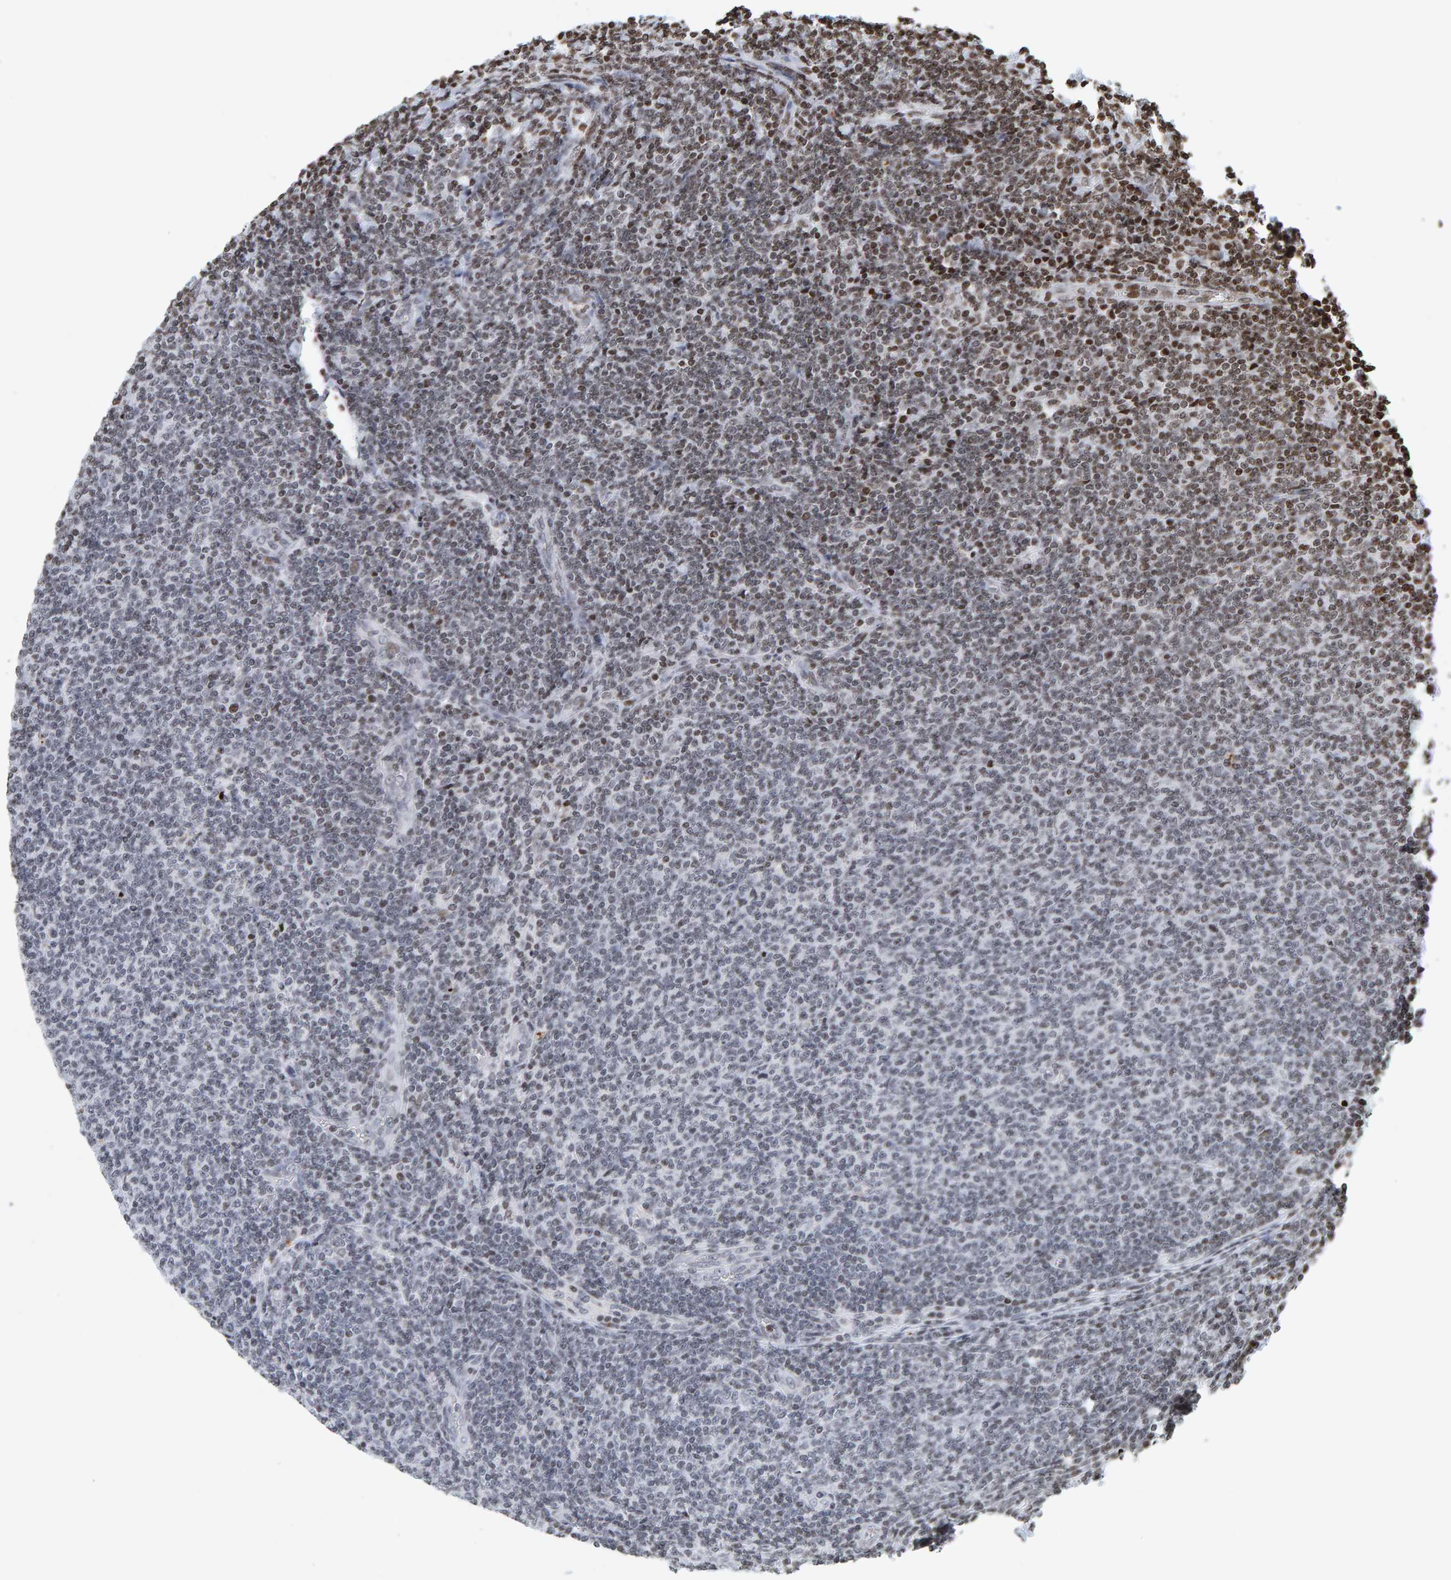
{"staining": {"intensity": "moderate", "quantity": "<25%", "location": "nuclear"}, "tissue": "lymphoma", "cell_type": "Tumor cells", "image_type": "cancer", "snomed": [{"axis": "morphology", "description": "Malignant lymphoma, non-Hodgkin's type, Low grade"}, {"axis": "topography", "description": "Lymph node"}], "caption": "Tumor cells demonstrate moderate nuclear staining in approximately <25% of cells in lymphoma. Using DAB (3,3'-diaminobenzidine) (brown) and hematoxylin (blue) stains, captured at high magnification using brightfield microscopy.", "gene": "BRF2", "patient": {"sex": "male", "age": 66}}